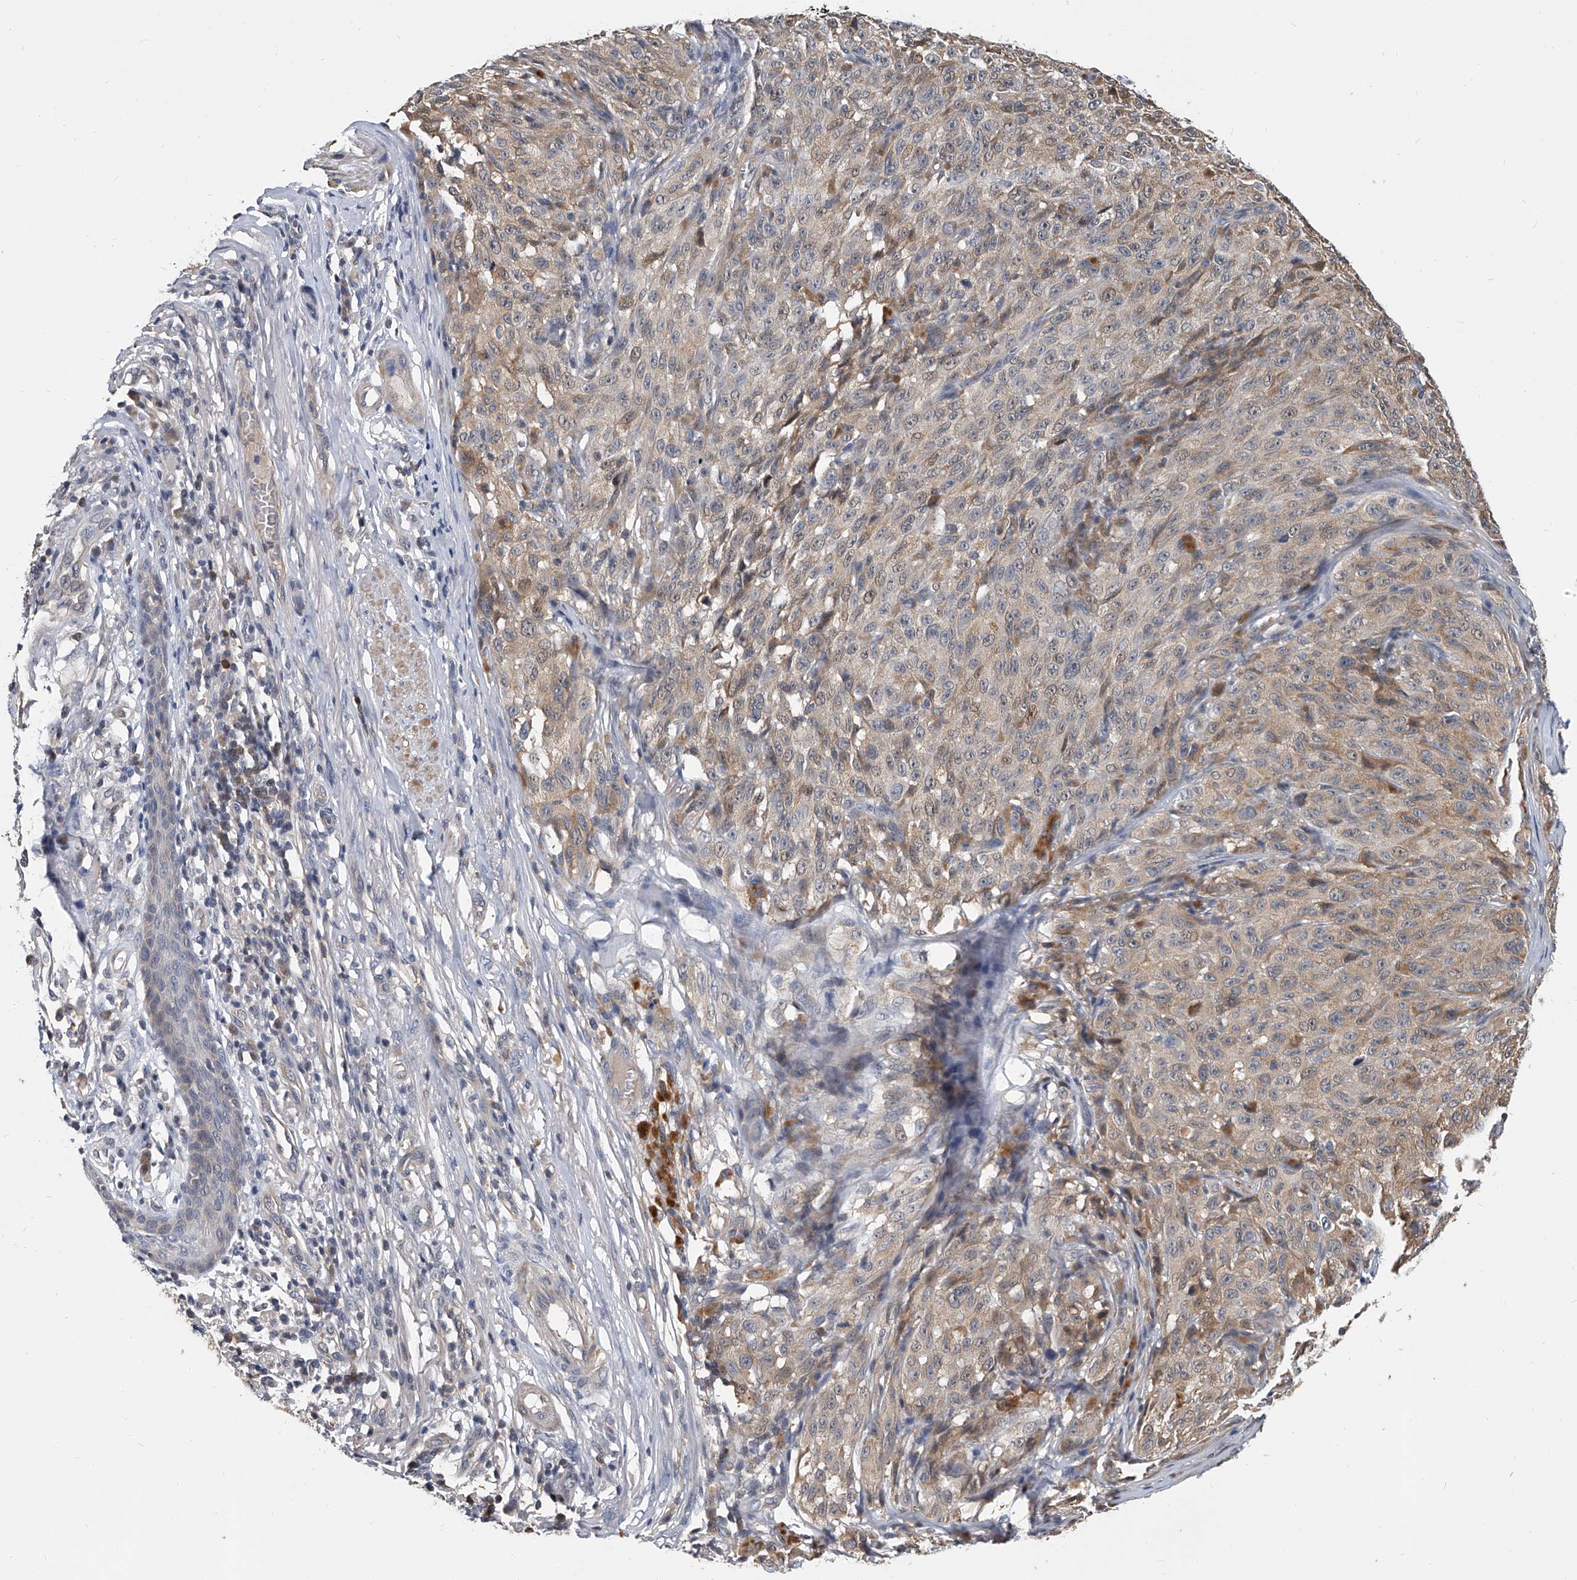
{"staining": {"intensity": "weak", "quantity": "25%-75%", "location": "cytoplasmic/membranous"}, "tissue": "melanoma", "cell_type": "Tumor cells", "image_type": "cancer", "snomed": [{"axis": "morphology", "description": "Malignant melanoma, NOS"}, {"axis": "topography", "description": "Skin"}], "caption": "Immunohistochemical staining of human melanoma exhibits low levels of weak cytoplasmic/membranous positivity in approximately 25%-75% of tumor cells. (DAB IHC, brown staining for protein, blue staining for nuclei).", "gene": "CD200", "patient": {"sex": "female", "age": 82}}